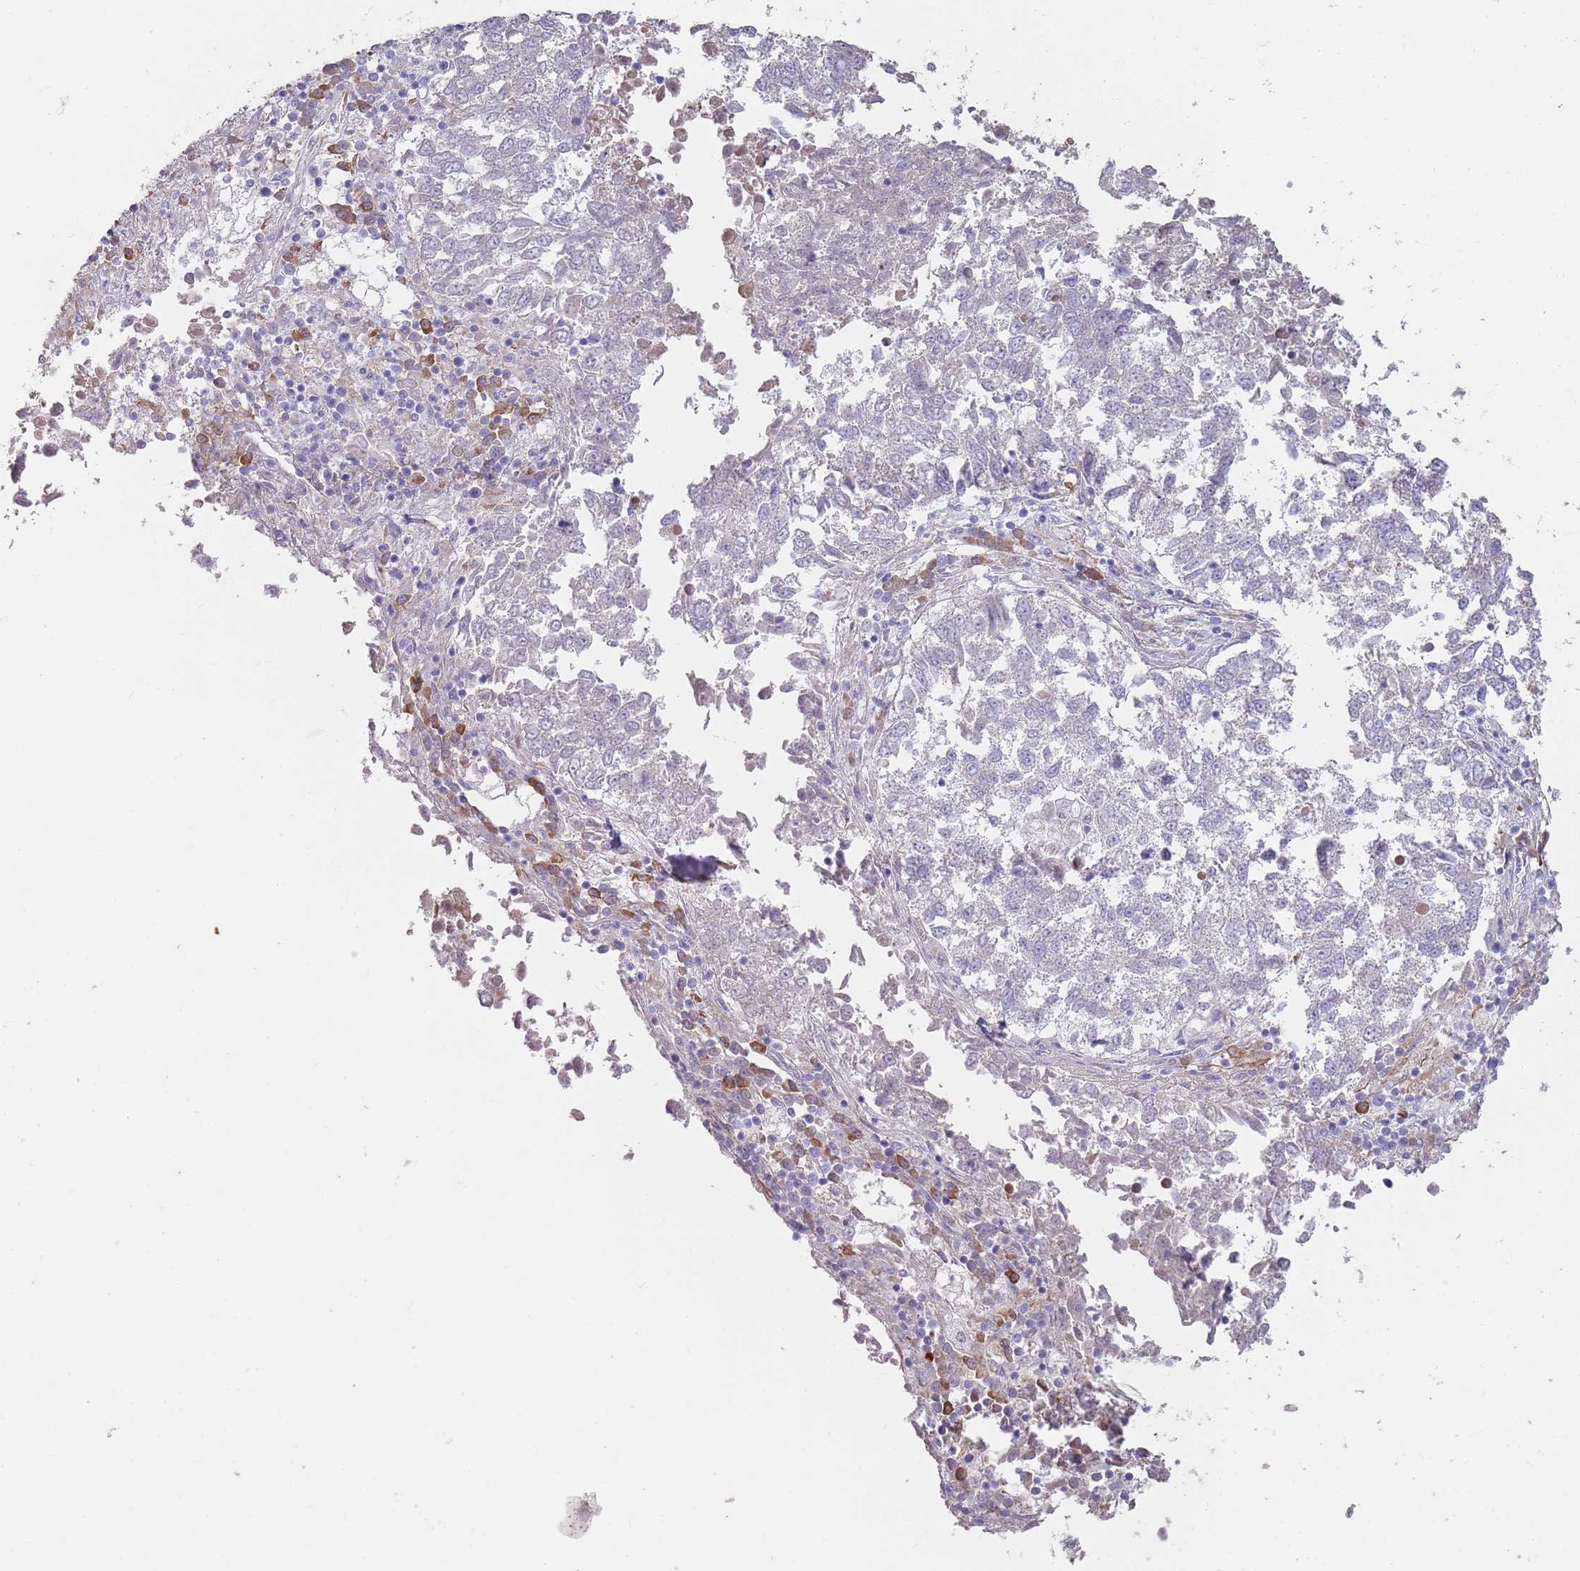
{"staining": {"intensity": "negative", "quantity": "none", "location": "none"}, "tissue": "lung cancer", "cell_type": "Tumor cells", "image_type": "cancer", "snomed": [{"axis": "morphology", "description": "Squamous cell carcinoma, NOS"}, {"axis": "topography", "description": "Lung"}], "caption": "Tumor cells show no significant protein expression in squamous cell carcinoma (lung).", "gene": "DXO", "patient": {"sex": "male", "age": 73}}